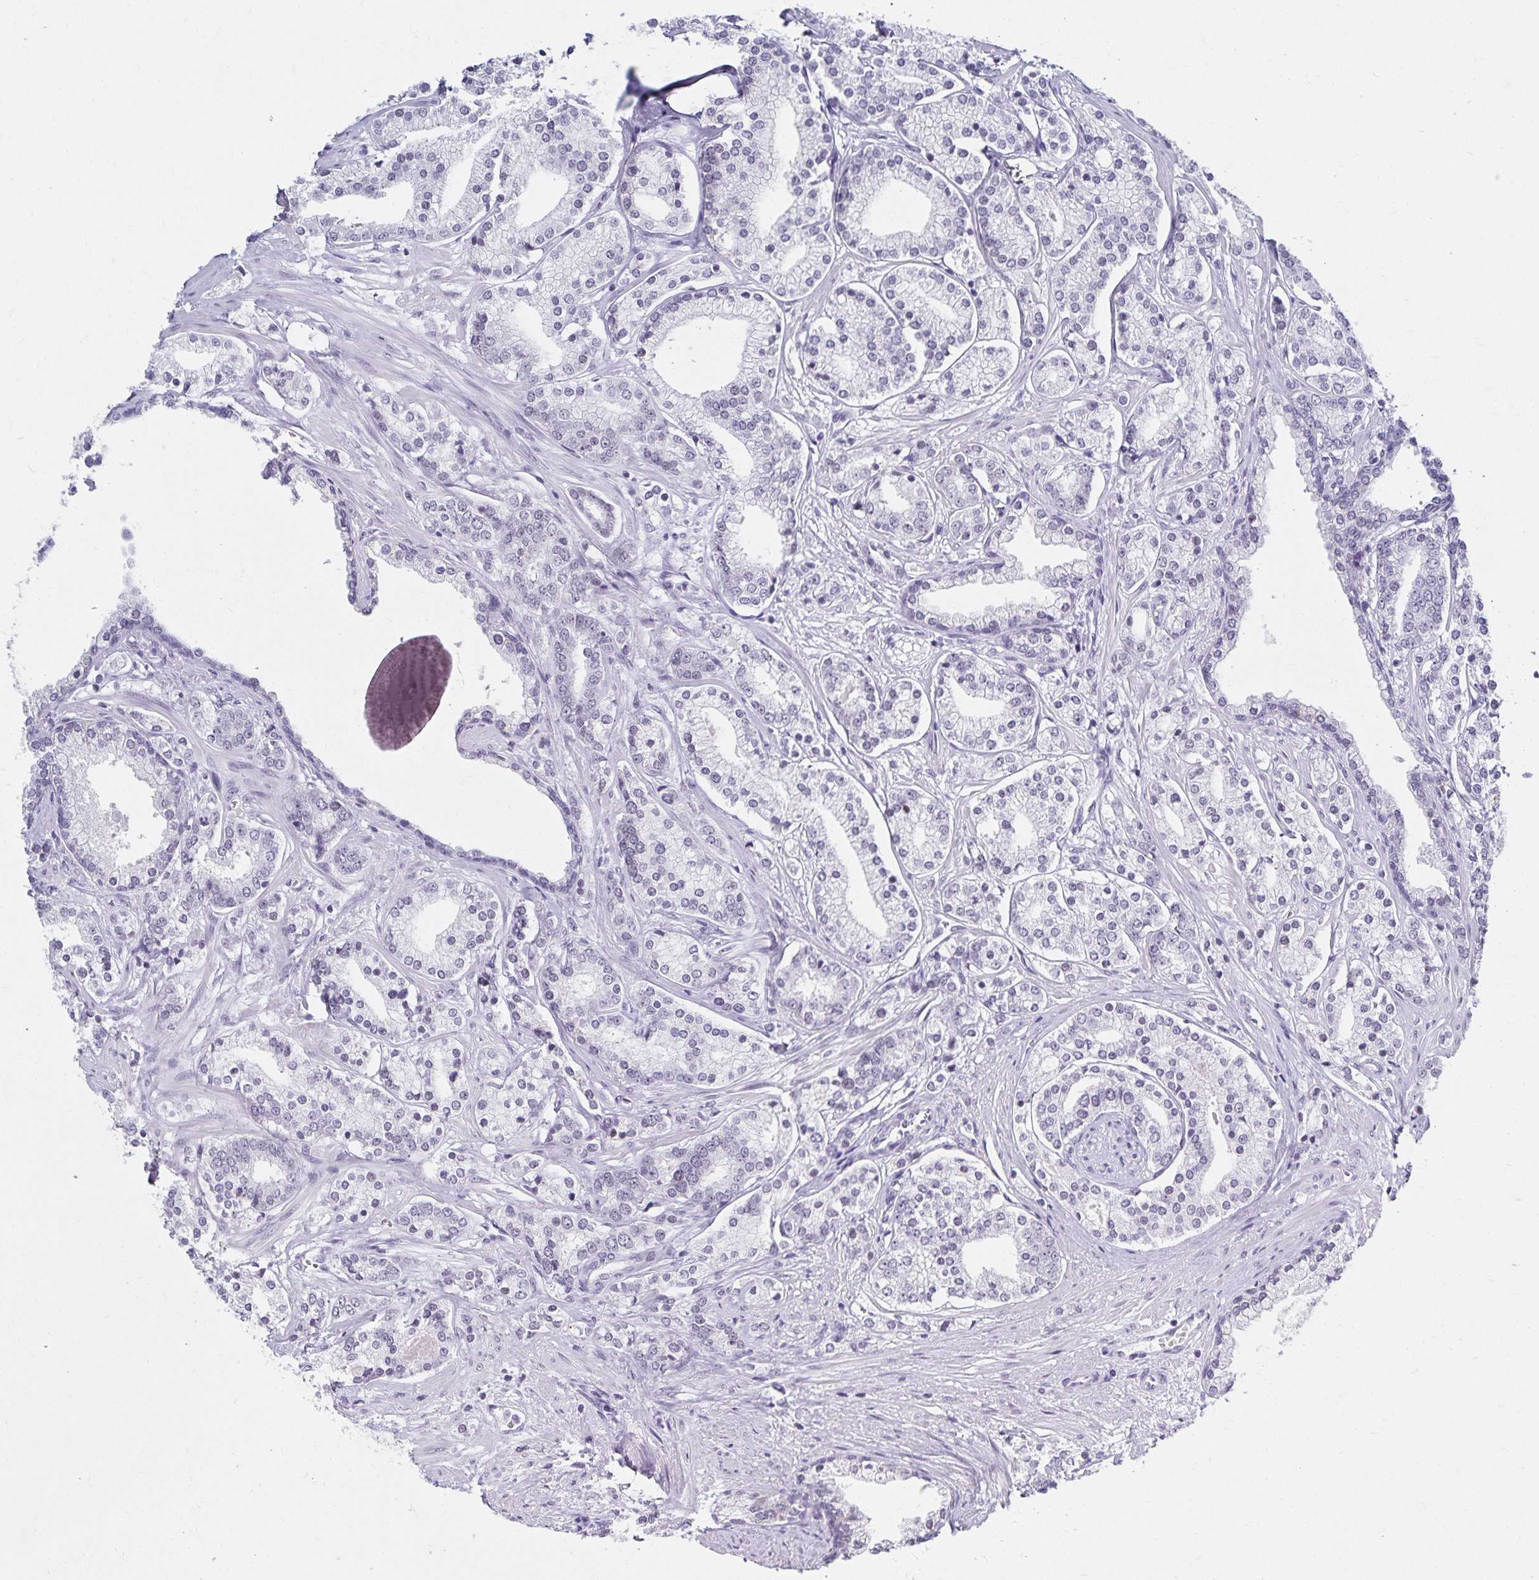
{"staining": {"intensity": "negative", "quantity": "none", "location": "none"}, "tissue": "prostate cancer", "cell_type": "Tumor cells", "image_type": "cancer", "snomed": [{"axis": "morphology", "description": "Adenocarcinoma, High grade"}, {"axis": "topography", "description": "Prostate"}], "caption": "Prostate cancer (high-grade adenocarcinoma) was stained to show a protein in brown. There is no significant positivity in tumor cells. (Immunohistochemistry (ihc), brightfield microscopy, high magnification).", "gene": "C20orf85", "patient": {"sex": "male", "age": 58}}